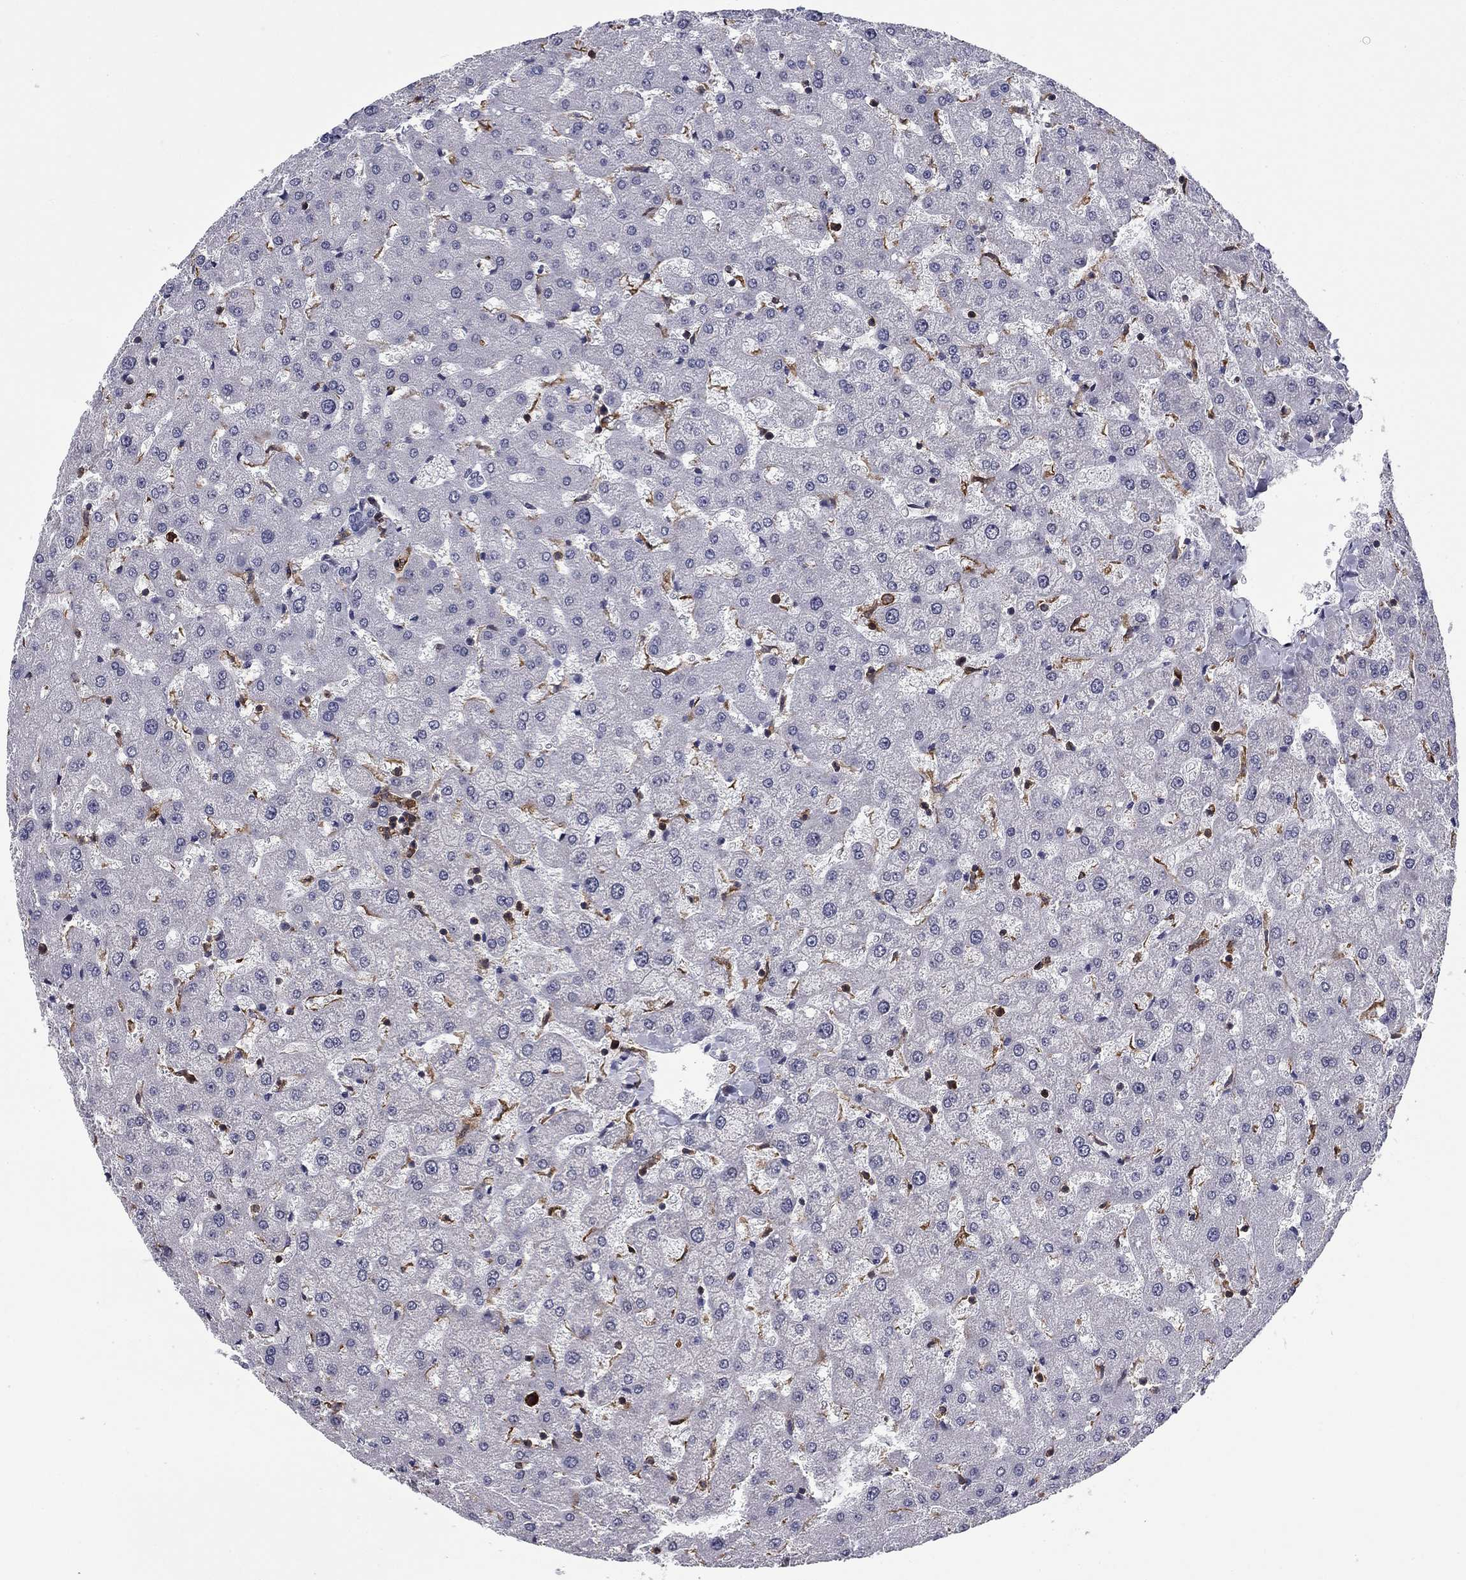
{"staining": {"intensity": "negative", "quantity": "none", "location": "none"}, "tissue": "liver", "cell_type": "Cholangiocytes", "image_type": "normal", "snomed": [{"axis": "morphology", "description": "Normal tissue, NOS"}, {"axis": "topography", "description": "Liver"}], "caption": "This is a micrograph of IHC staining of unremarkable liver, which shows no expression in cholangiocytes. The staining was performed using DAB to visualize the protein expression in brown, while the nuclei were stained in blue with hematoxylin (Magnification: 20x).", "gene": "PLCB2", "patient": {"sex": "female", "age": 50}}